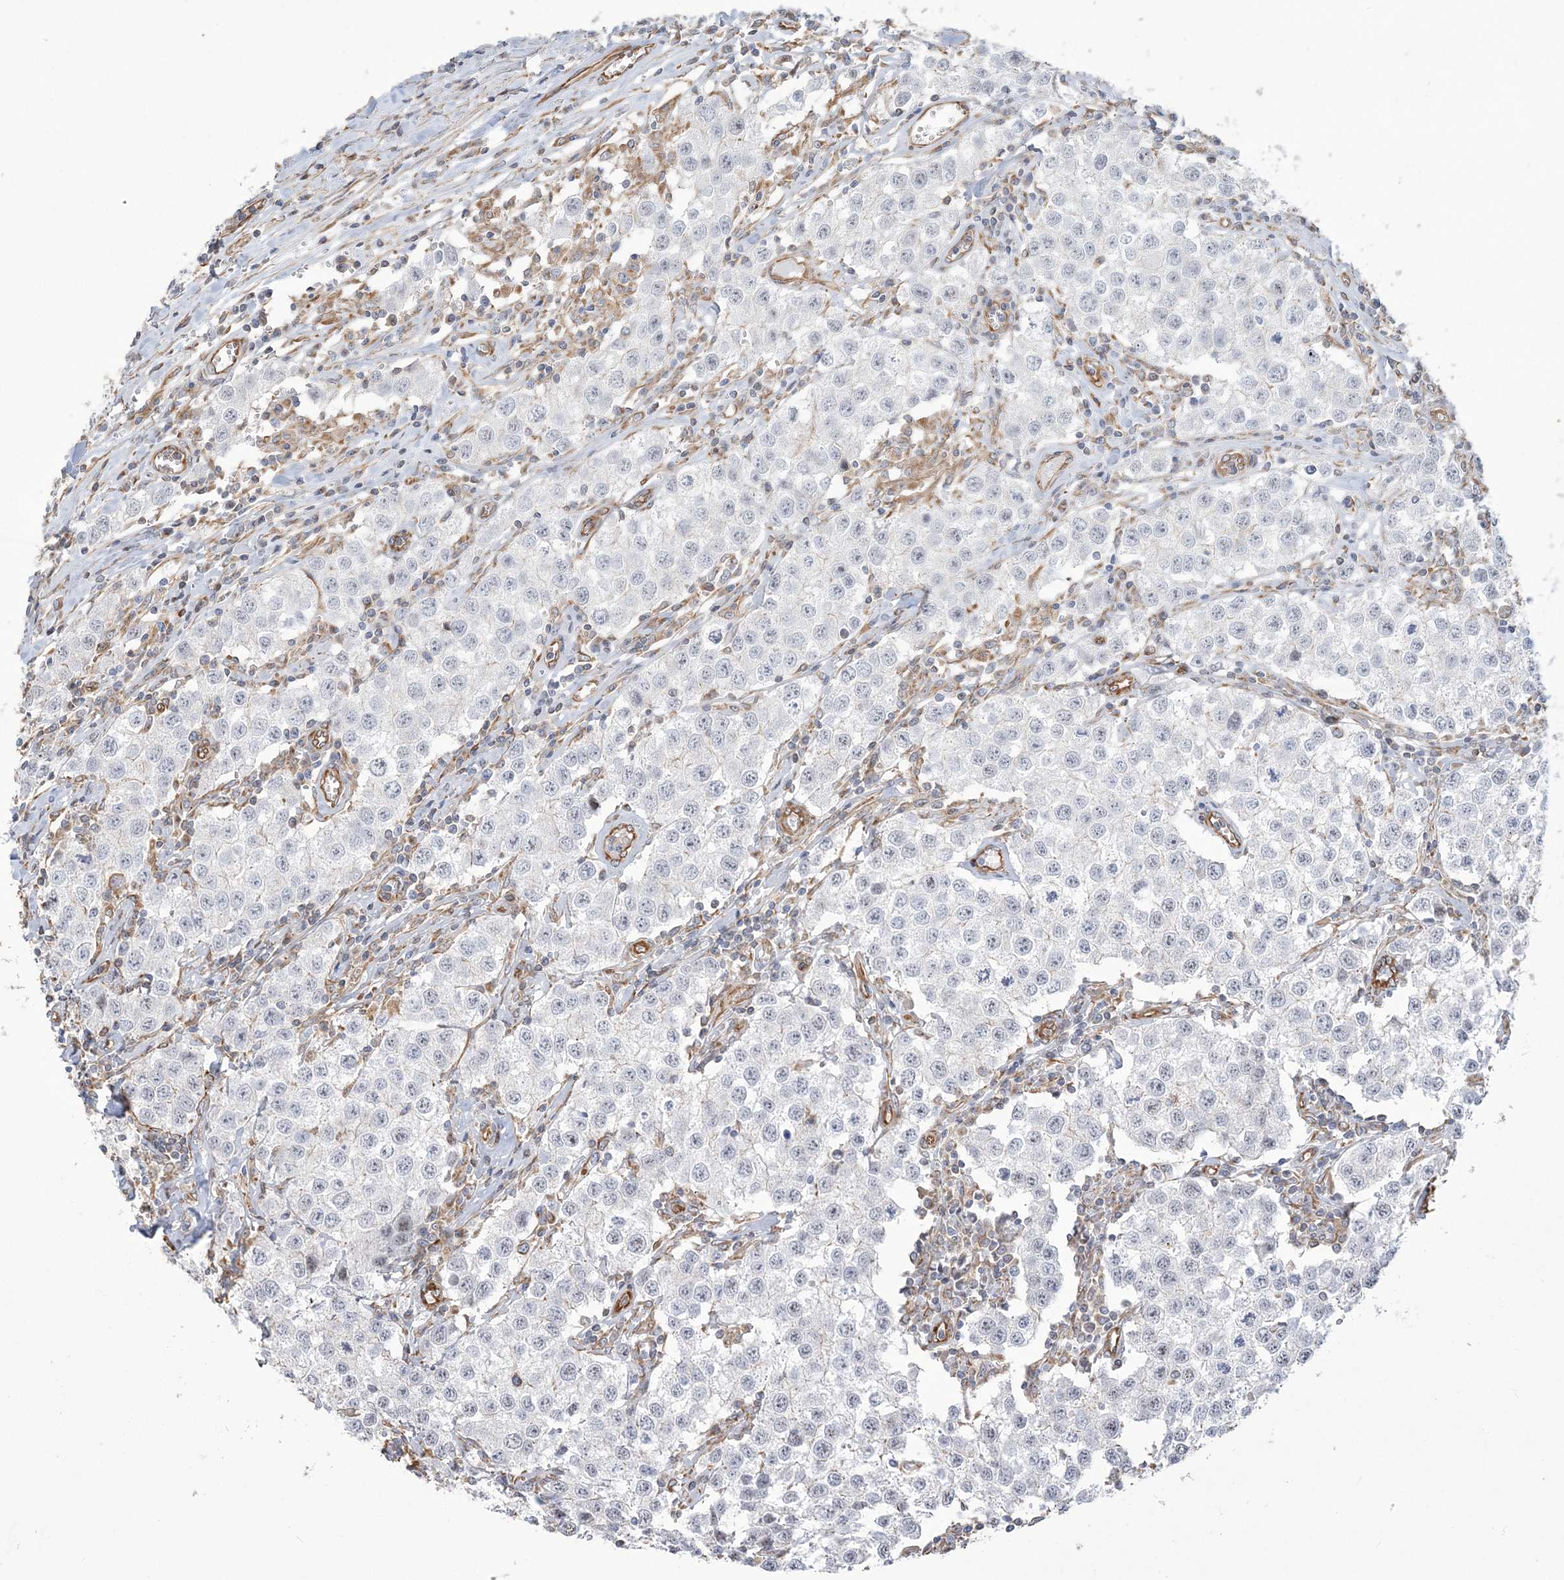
{"staining": {"intensity": "negative", "quantity": "none", "location": "none"}, "tissue": "testis cancer", "cell_type": "Tumor cells", "image_type": "cancer", "snomed": [{"axis": "morphology", "description": "Seminoma, NOS"}, {"axis": "morphology", "description": "Carcinoma, Embryonal, NOS"}, {"axis": "topography", "description": "Testis"}], "caption": "IHC micrograph of neoplastic tissue: human testis cancer stained with DAB displays no significant protein positivity in tumor cells.", "gene": "ZNF821", "patient": {"sex": "male", "age": 43}}